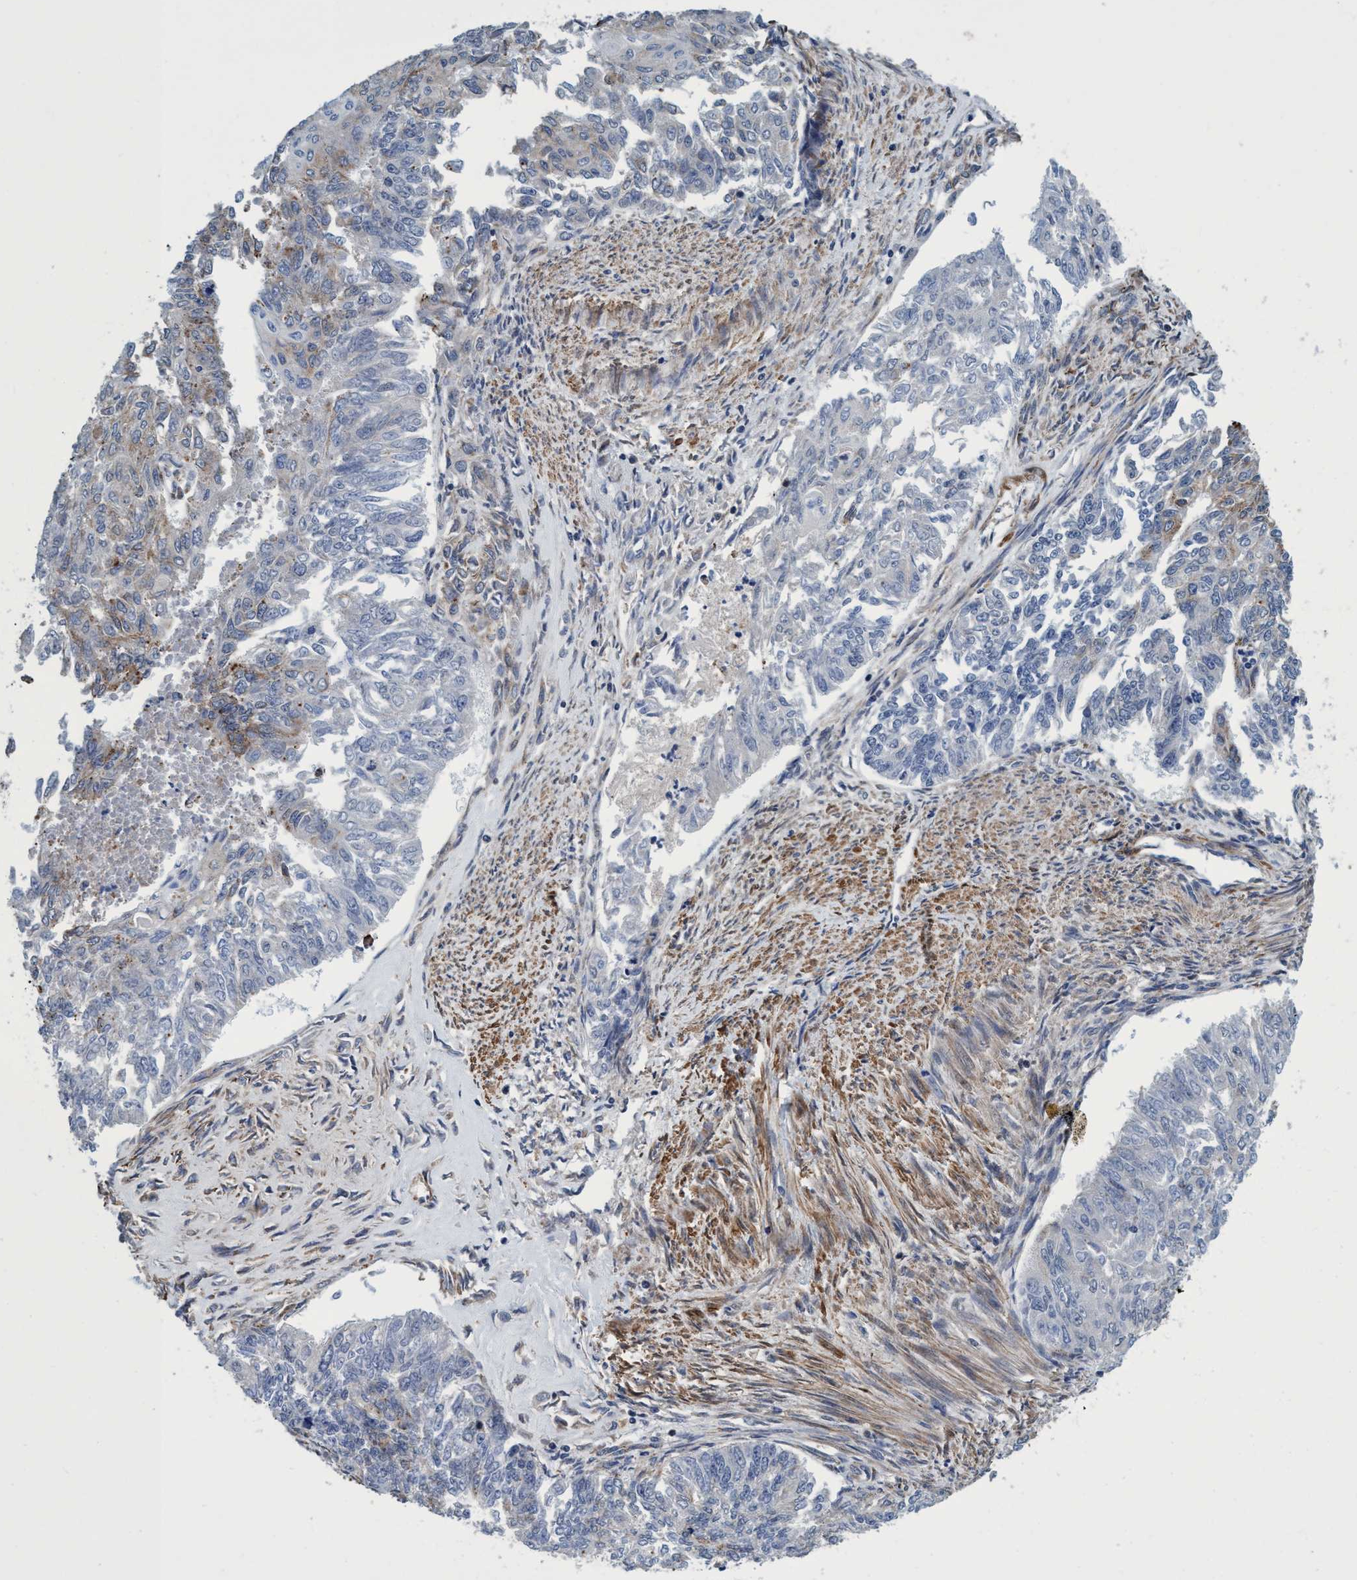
{"staining": {"intensity": "moderate", "quantity": "<25%", "location": "cytoplasmic/membranous"}, "tissue": "endometrial cancer", "cell_type": "Tumor cells", "image_type": "cancer", "snomed": [{"axis": "morphology", "description": "Adenocarcinoma, NOS"}, {"axis": "topography", "description": "Endometrium"}], "caption": "Tumor cells demonstrate moderate cytoplasmic/membranous expression in approximately <25% of cells in adenocarcinoma (endometrial).", "gene": "CALCOCO2", "patient": {"sex": "female", "age": 32}}